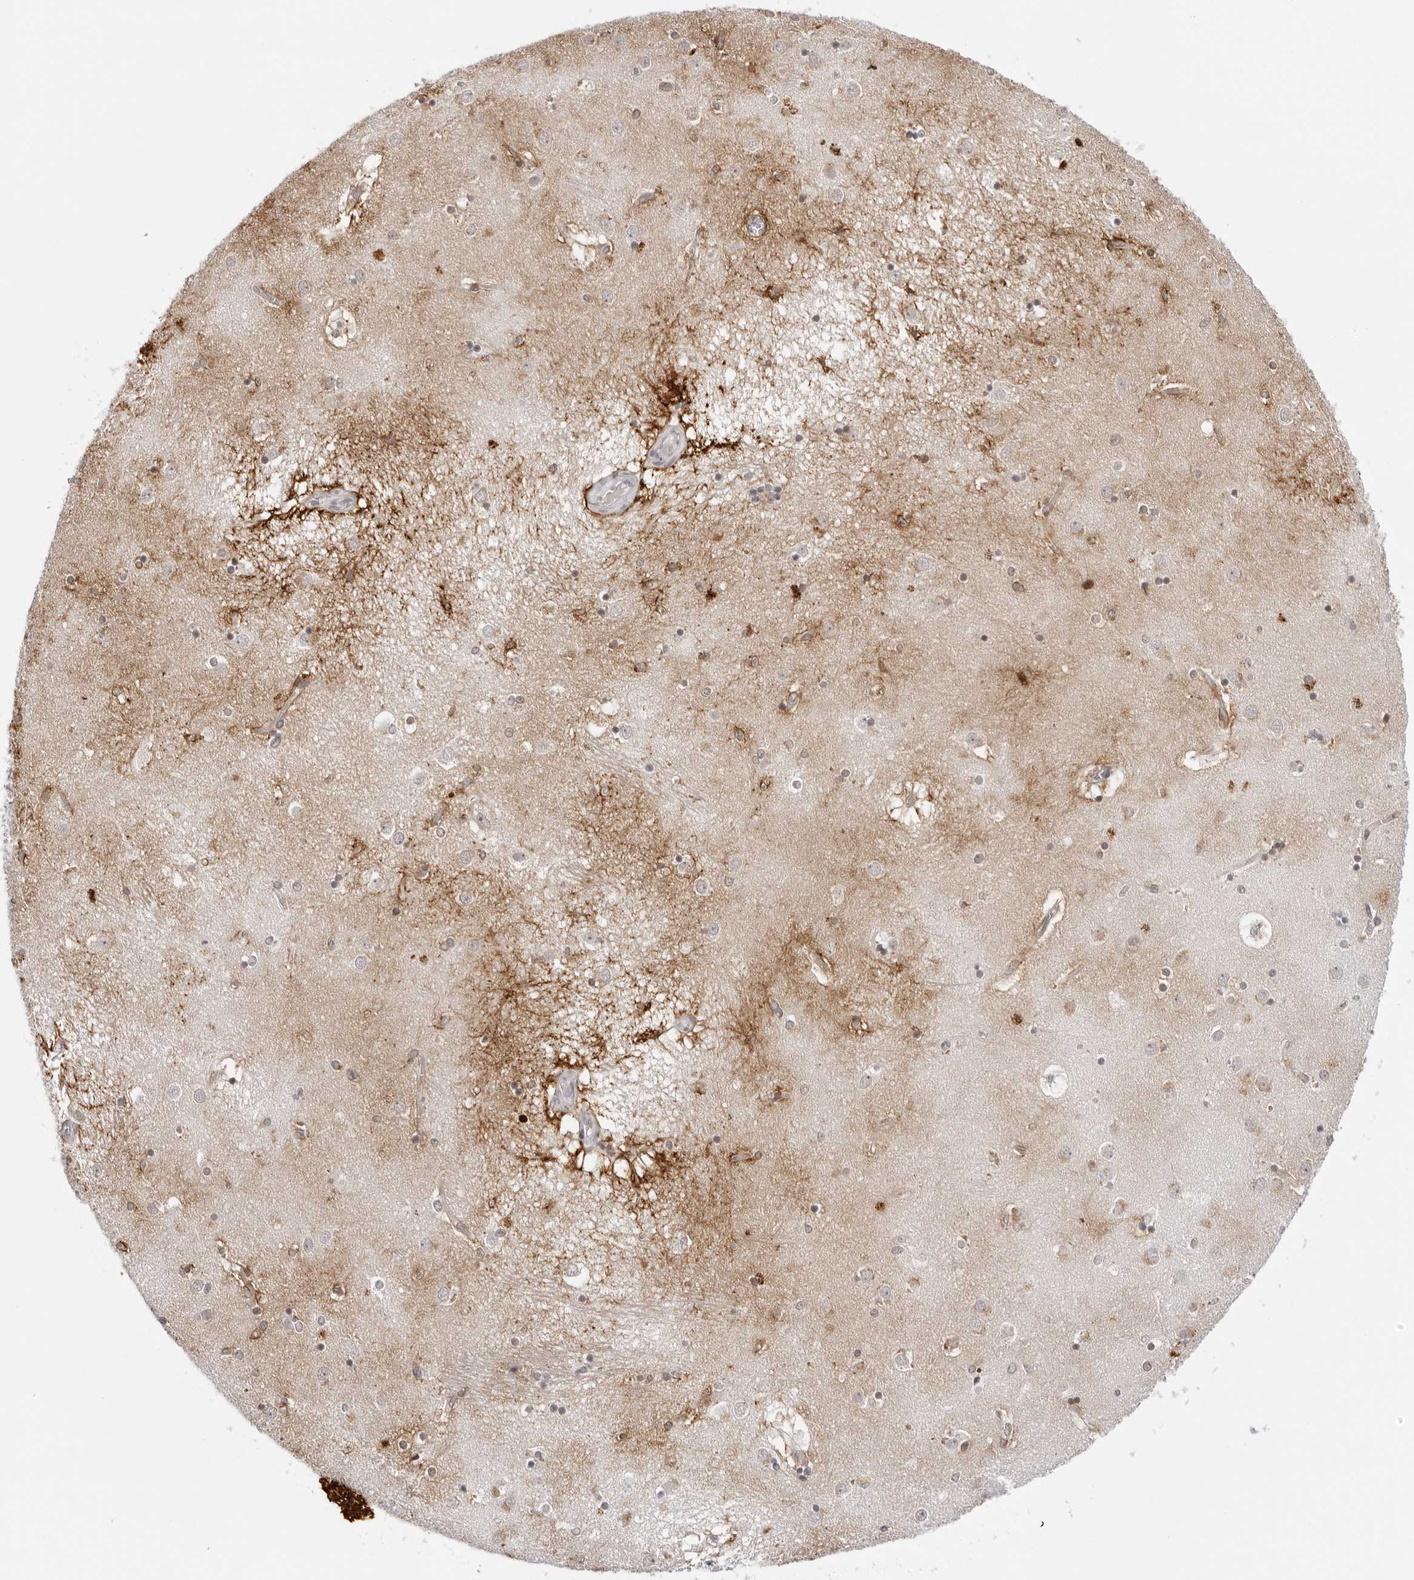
{"staining": {"intensity": "weak", "quantity": "<25%", "location": "cytoplasmic/membranous,nuclear"}, "tissue": "caudate", "cell_type": "Glial cells", "image_type": "normal", "snomed": [{"axis": "morphology", "description": "Normal tissue, NOS"}, {"axis": "topography", "description": "Lateral ventricle wall"}], "caption": "Immunohistochemical staining of normal caudate shows no significant positivity in glial cells.", "gene": "PRUNE1", "patient": {"sex": "male", "age": 70}}